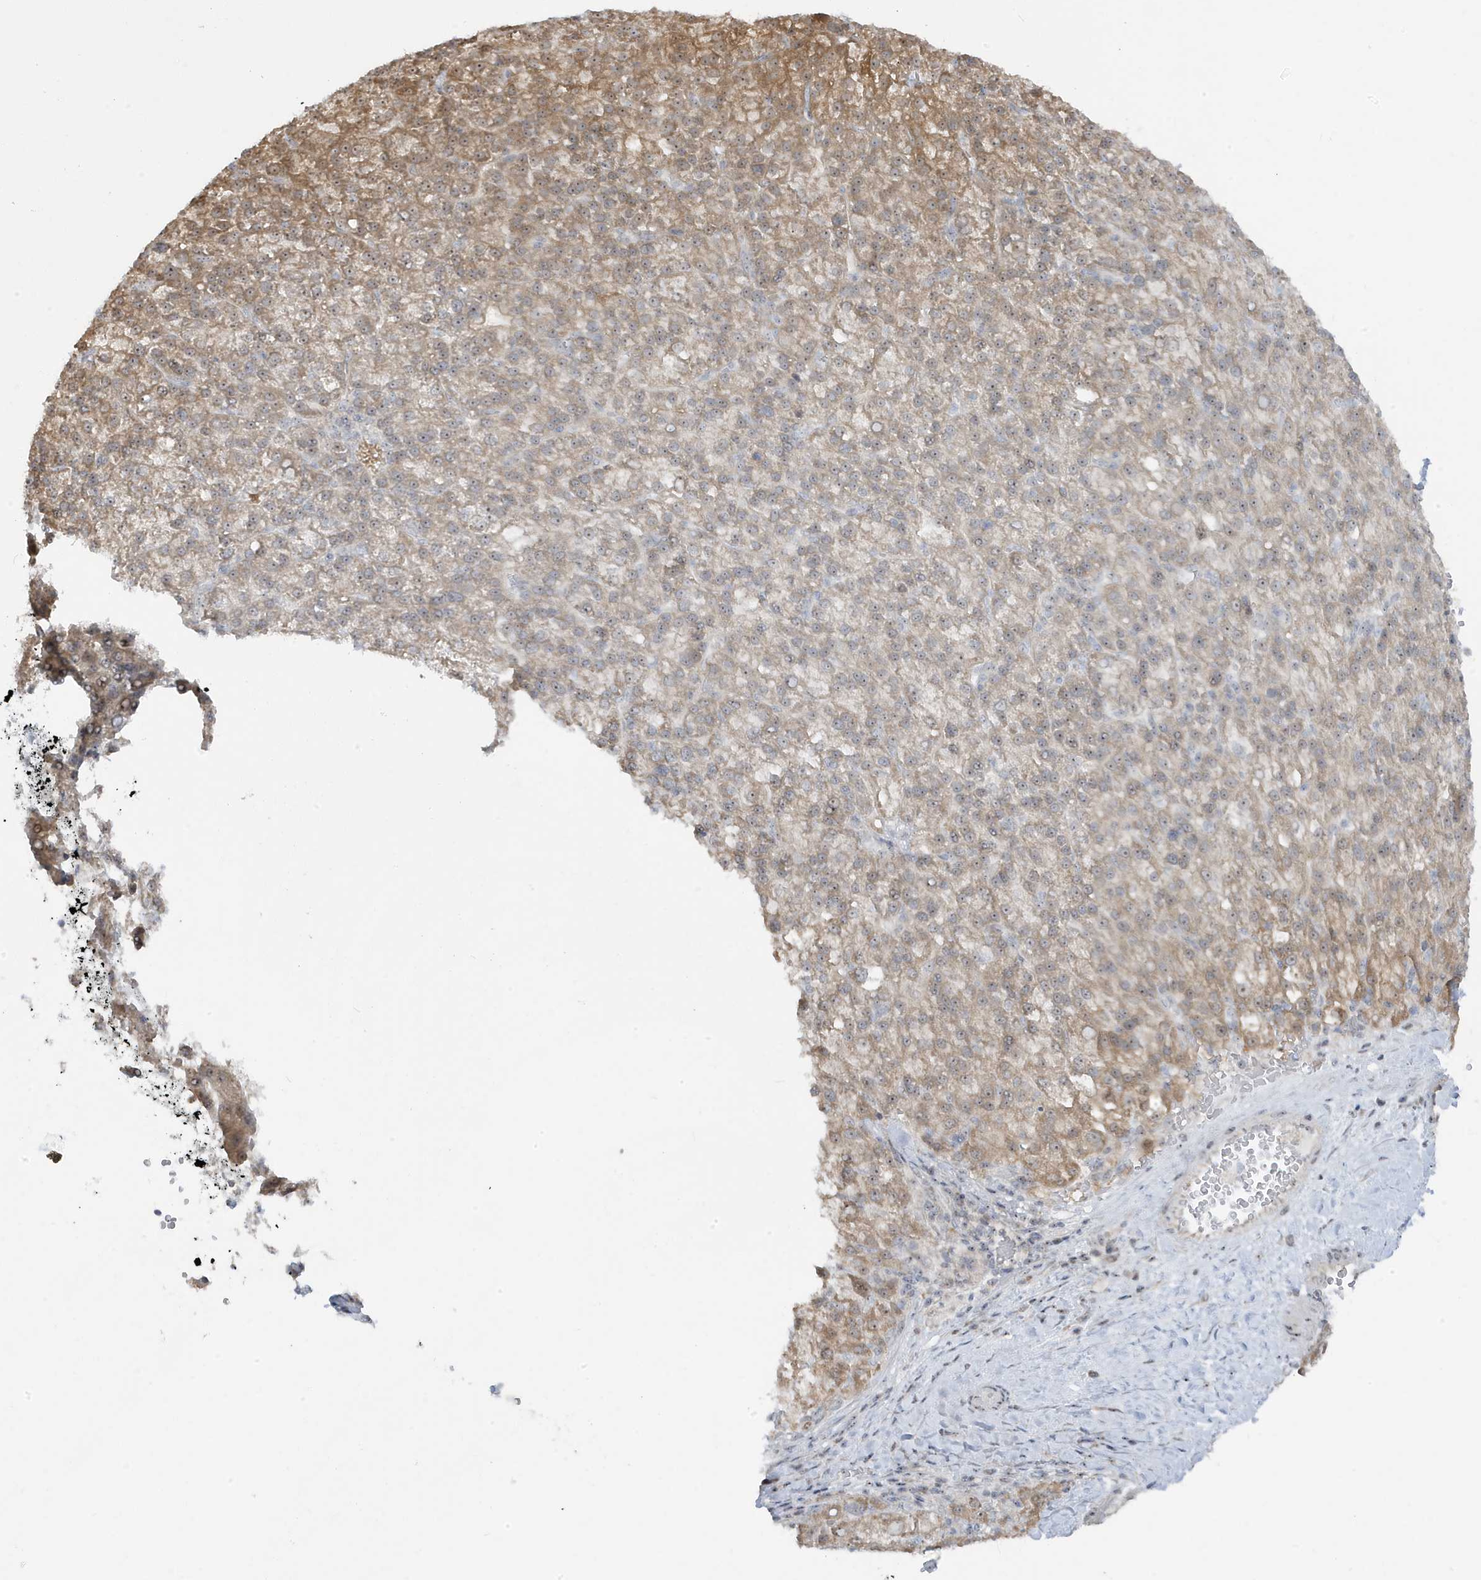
{"staining": {"intensity": "moderate", "quantity": "<25%", "location": "cytoplasmic/membranous"}, "tissue": "liver cancer", "cell_type": "Tumor cells", "image_type": "cancer", "snomed": [{"axis": "morphology", "description": "Carcinoma, Hepatocellular, NOS"}, {"axis": "topography", "description": "Liver"}], "caption": "Hepatocellular carcinoma (liver) stained for a protein (brown) shows moderate cytoplasmic/membranous positive positivity in approximately <25% of tumor cells.", "gene": "TSEN15", "patient": {"sex": "female", "age": 58}}